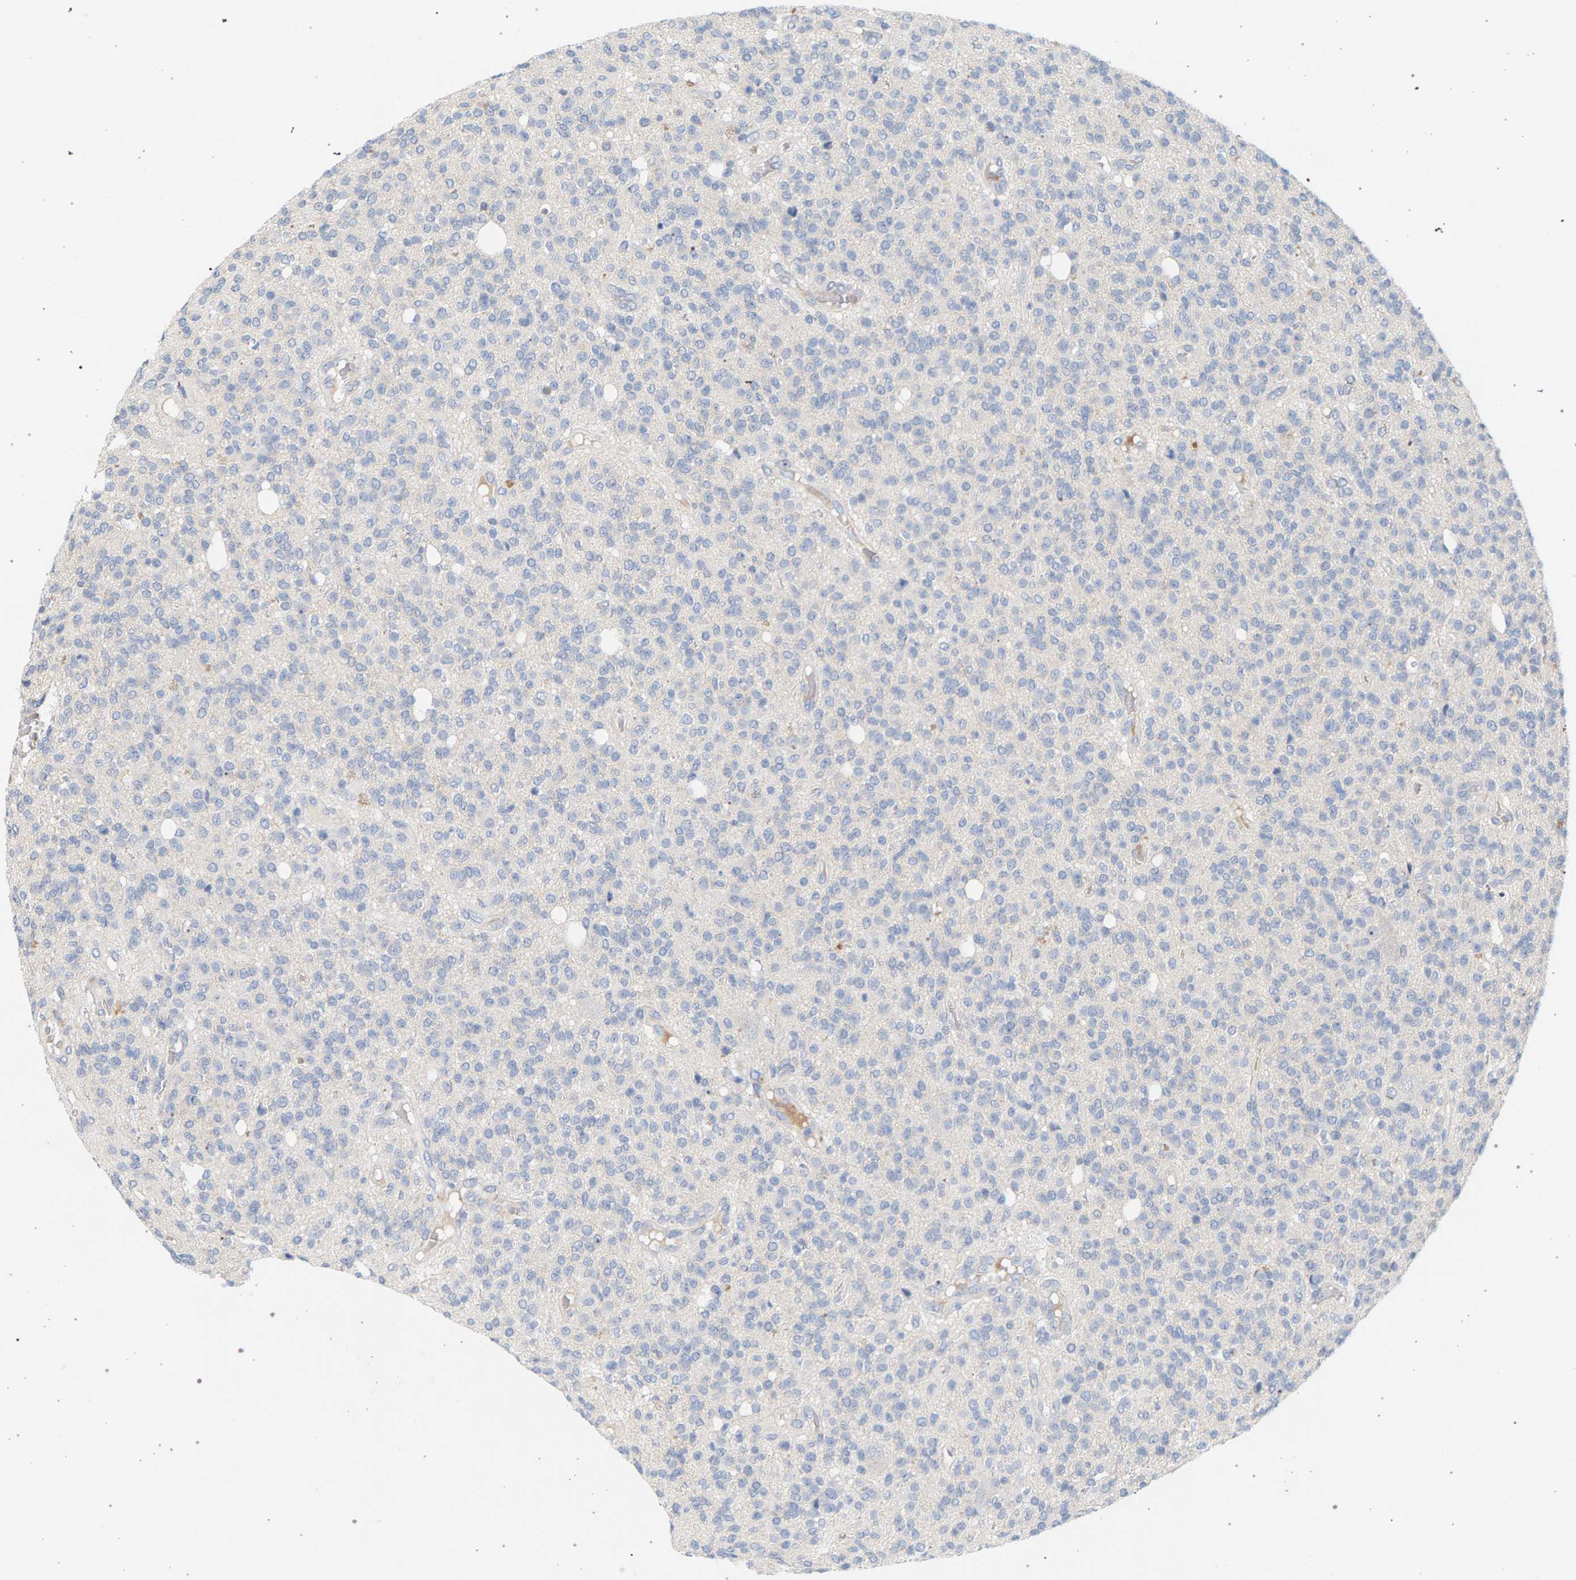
{"staining": {"intensity": "negative", "quantity": "none", "location": "none"}, "tissue": "glioma", "cell_type": "Tumor cells", "image_type": "cancer", "snomed": [{"axis": "morphology", "description": "Glioma, malignant, High grade"}, {"axis": "topography", "description": "Brain"}], "caption": "IHC of human glioma exhibits no expression in tumor cells.", "gene": "MAMDC2", "patient": {"sex": "male", "age": 34}}